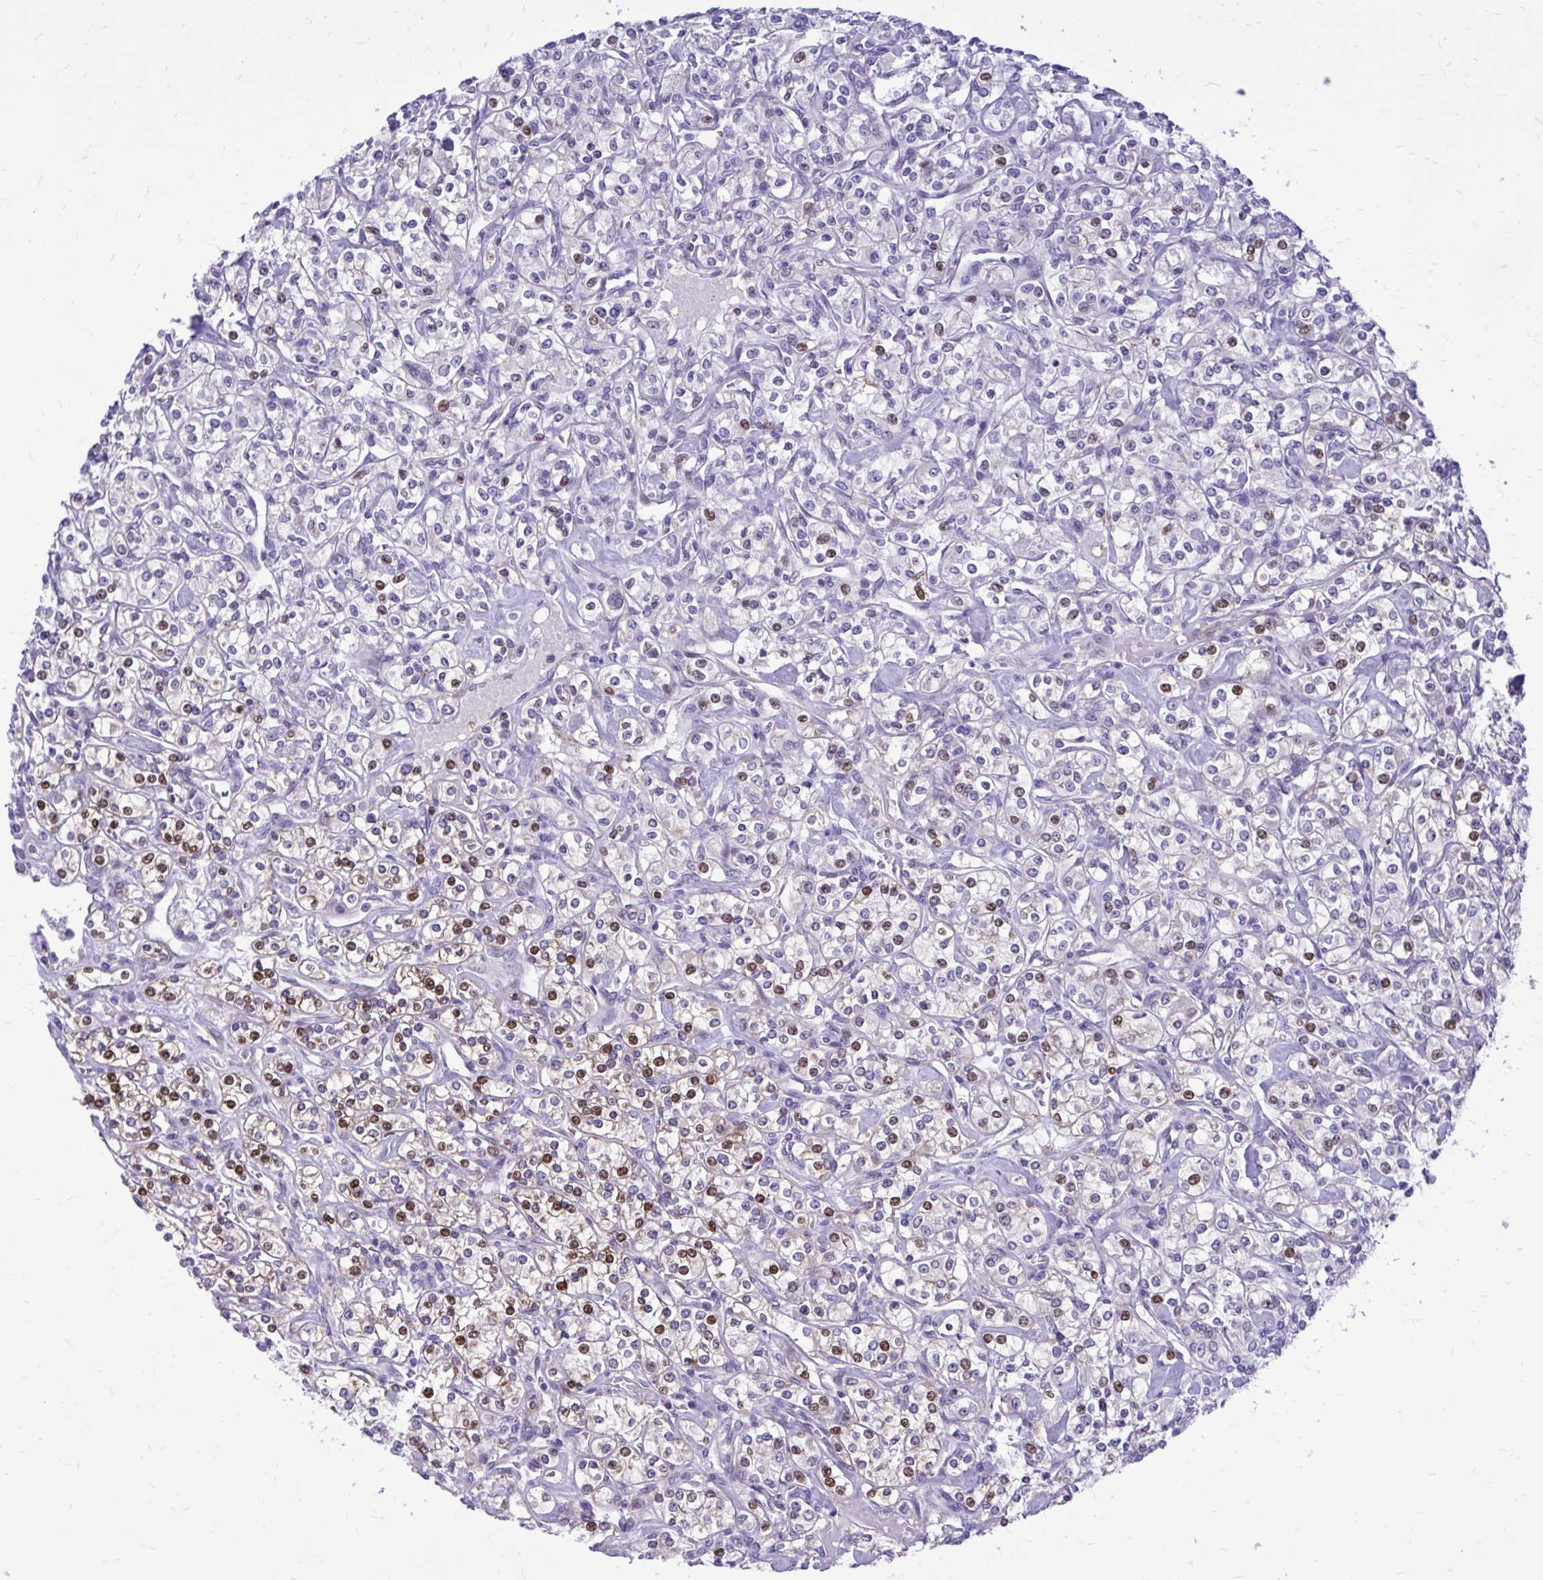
{"staining": {"intensity": "moderate", "quantity": "25%-75%", "location": "nuclear"}, "tissue": "renal cancer", "cell_type": "Tumor cells", "image_type": "cancer", "snomed": [{"axis": "morphology", "description": "Adenocarcinoma, NOS"}, {"axis": "topography", "description": "Kidney"}], "caption": "Immunohistochemical staining of human renal adenocarcinoma displays moderate nuclear protein staining in about 25%-75% of tumor cells.", "gene": "ZBTB25", "patient": {"sex": "male", "age": 77}}